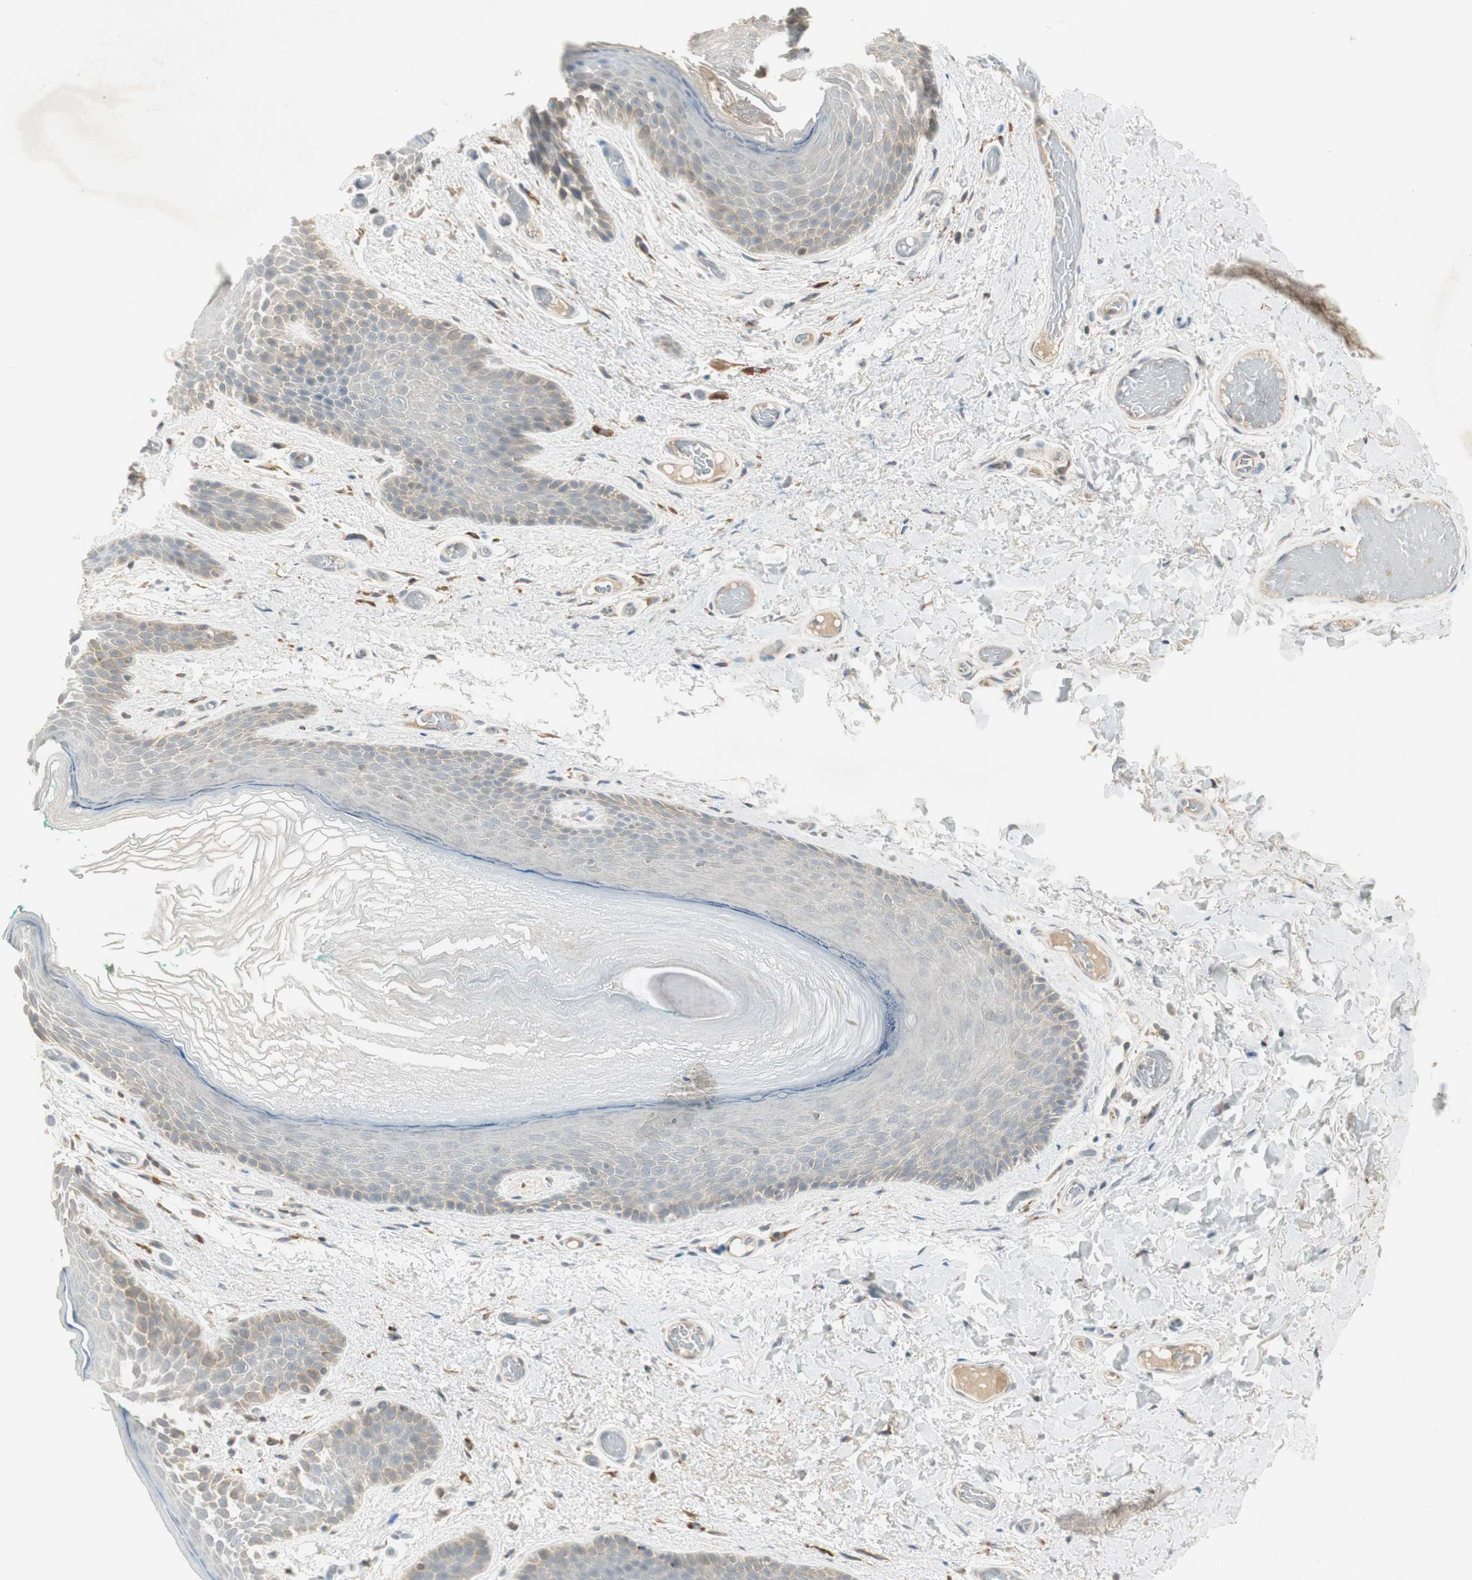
{"staining": {"intensity": "weak", "quantity": "<25%", "location": "cytoplasmic/membranous"}, "tissue": "skin", "cell_type": "Epidermal cells", "image_type": "normal", "snomed": [{"axis": "morphology", "description": "Normal tissue, NOS"}, {"axis": "topography", "description": "Anal"}], "caption": "Micrograph shows no protein staining in epidermal cells of unremarkable skin.", "gene": "USP2", "patient": {"sex": "male", "age": 74}}